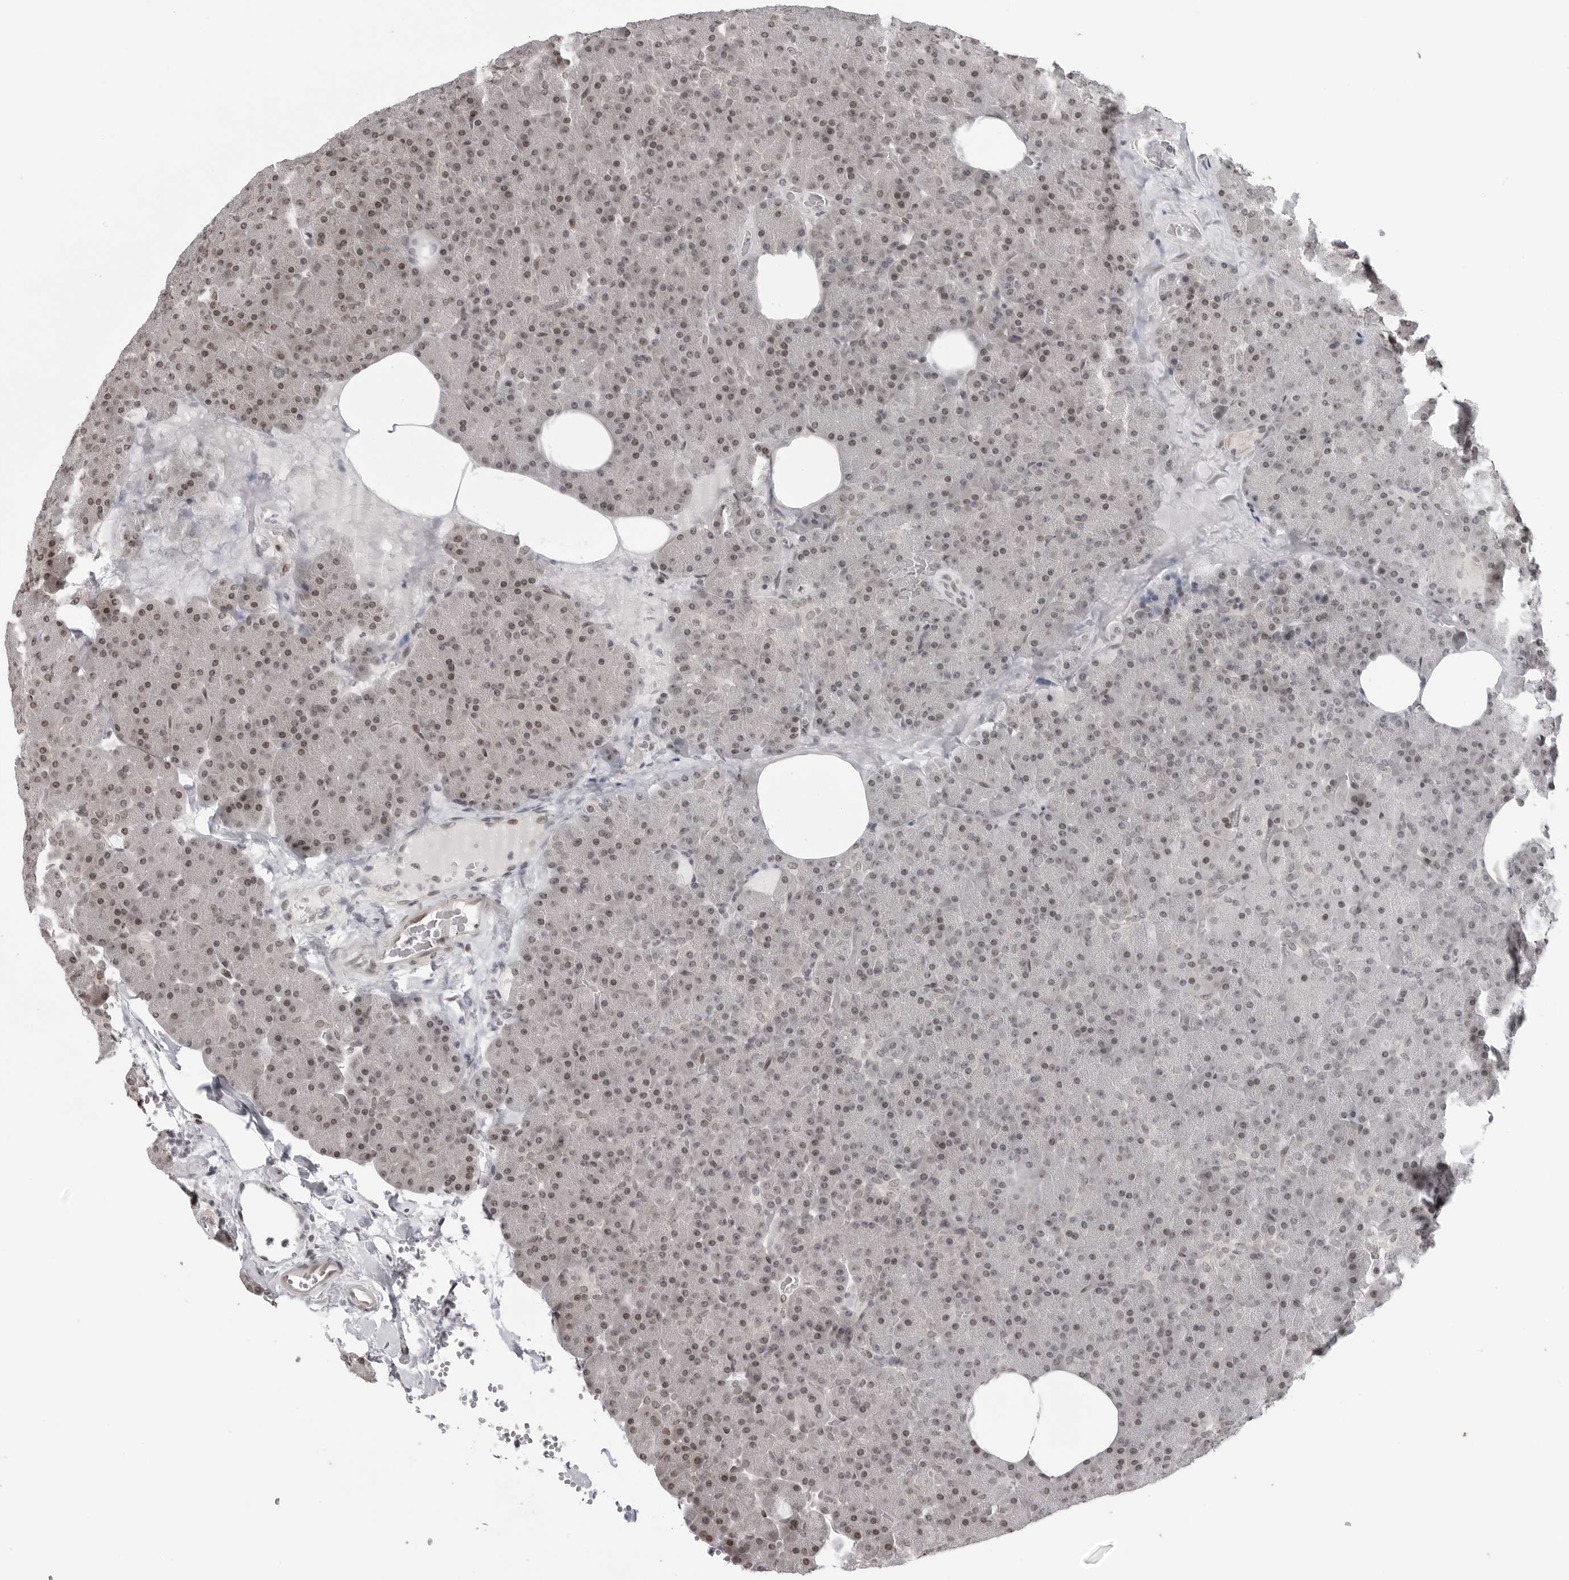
{"staining": {"intensity": "moderate", "quantity": ">75%", "location": "nuclear"}, "tissue": "pancreas", "cell_type": "Exocrine glandular cells", "image_type": "normal", "snomed": [{"axis": "morphology", "description": "Normal tissue, NOS"}, {"axis": "morphology", "description": "Carcinoid, malignant, NOS"}, {"axis": "topography", "description": "Pancreas"}], "caption": "Exocrine glandular cells display moderate nuclear expression in about >75% of cells in unremarkable pancreas.", "gene": "C8orf33", "patient": {"sex": "female", "age": 35}}